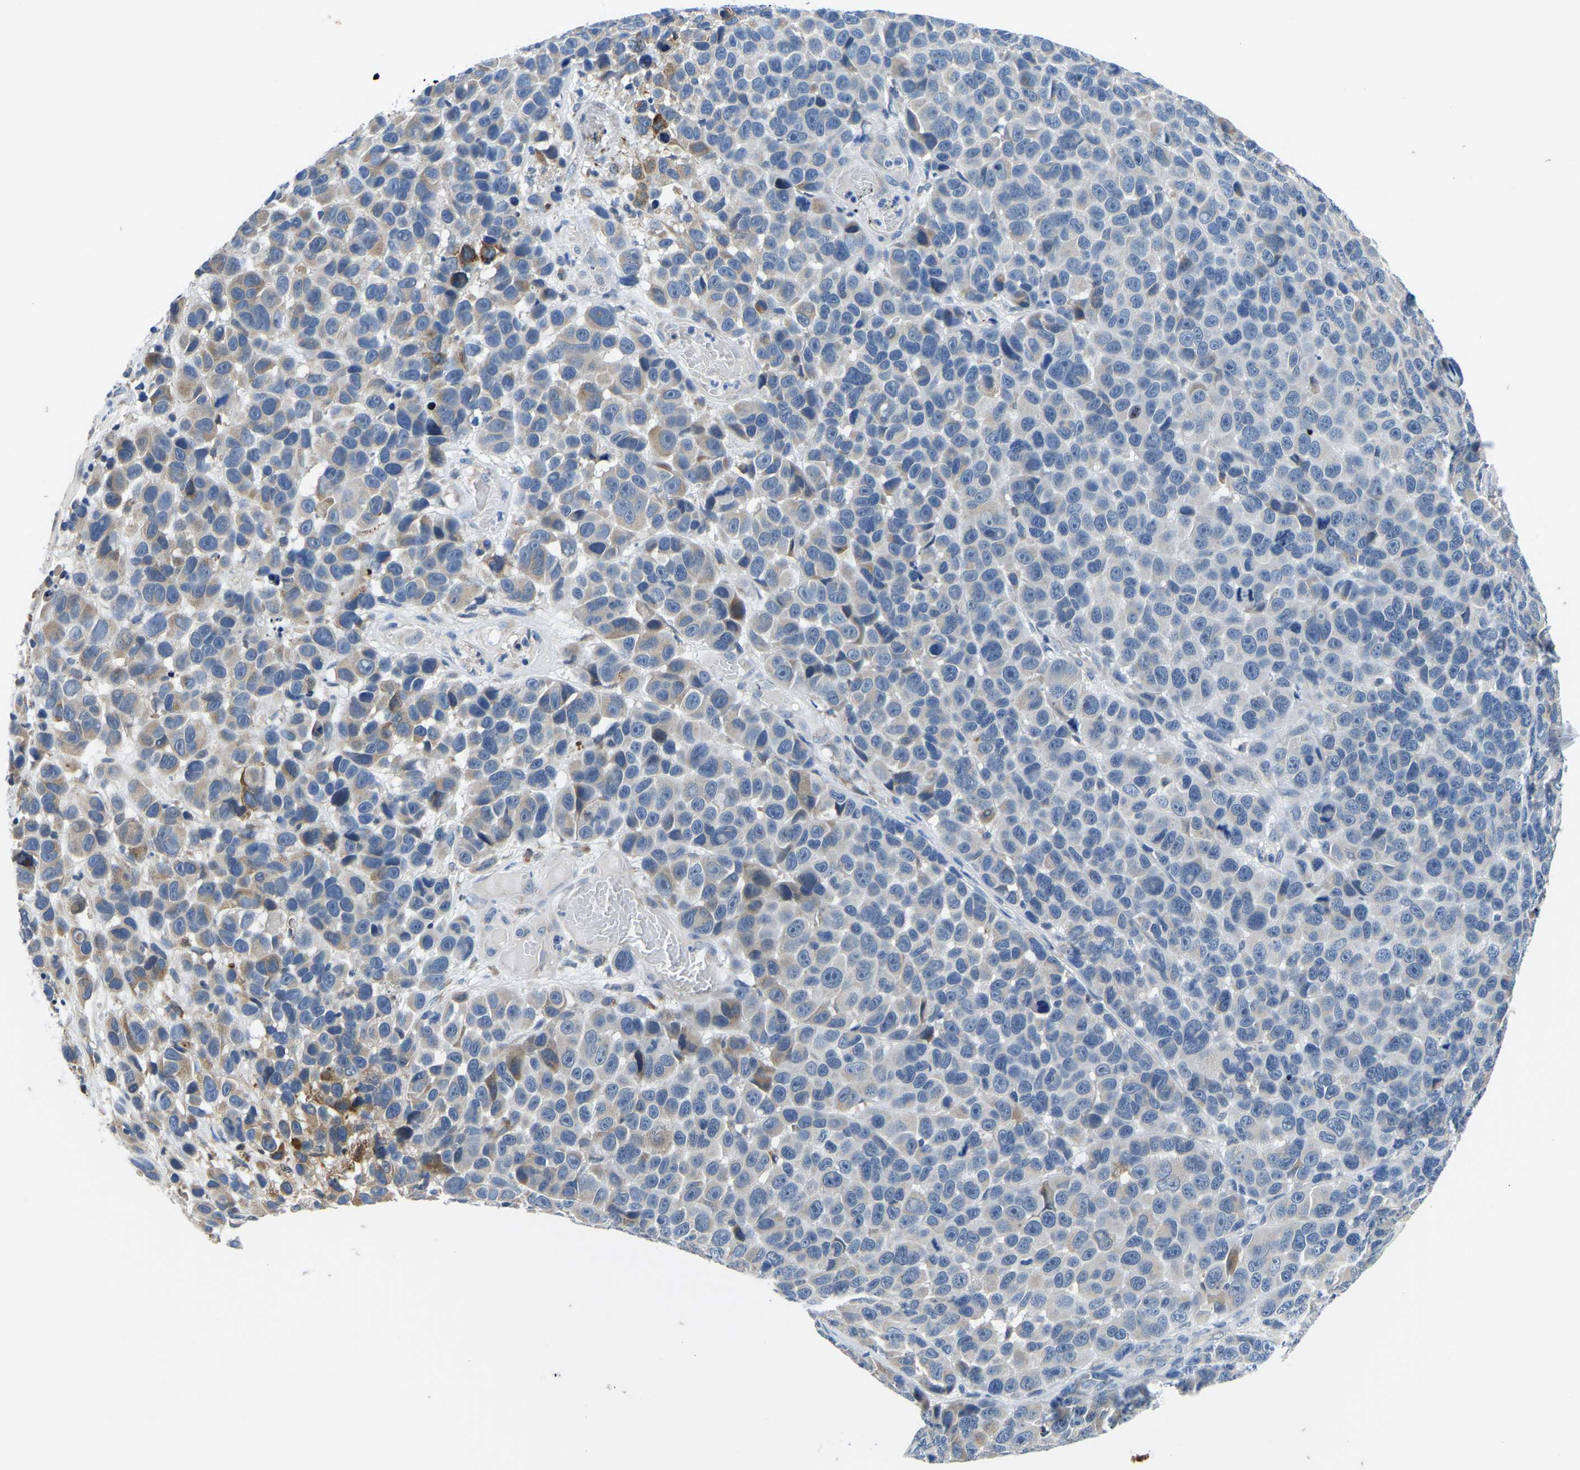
{"staining": {"intensity": "moderate", "quantity": "<25%", "location": "cytoplasmic/membranous"}, "tissue": "melanoma", "cell_type": "Tumor cells", "image_type": "cancer", "snomed": [{"axis": "morphology", "description": "Malignant melanoma, NOS"}, {"axis": "topography", "description": "Skin"}], "caption": "Malignant melanoma stained with a protein marker exhibits moderate staining in tumor cells.", "gene": "LIAS", "patient": {"sex": "male", "age": 53}}